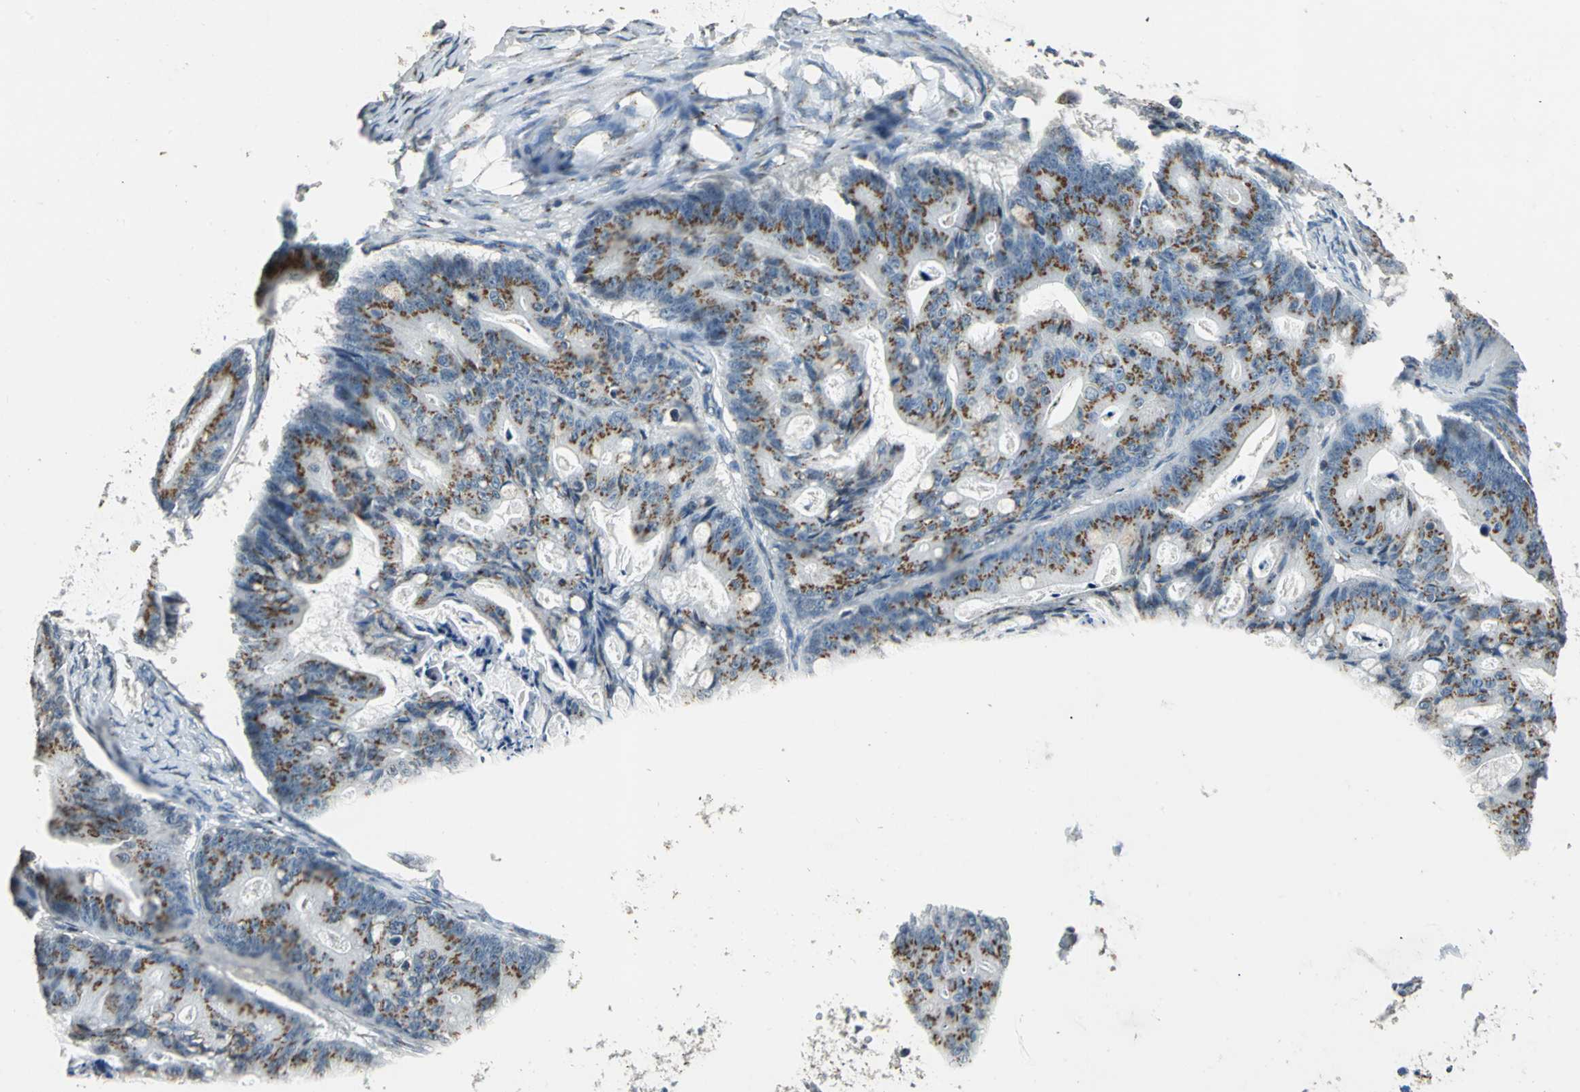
{"staining": {"intensity": "moderate", "quantity": ">75%", "location": "cytoplasmic/membranous"}, "tissue": "ovarian cancer", "cell_type": "Tumor cells", "image_type": "cancer", "snomed": [{"axis": "morphology", "description": "Cystadenocarcinoma, mucinous, NOS"}, {"axis": "topography", "description": "Ovary"}], "caption": "Immunohistochemical staining of human mucinous cystadenocarcinoma (ovarian) exhibits moderate cytoplasmic/membranous protein positivity in about >75% of tumor cells.", "gene": "TMEM115", "patient": {"sex": "female", "age": 36}}